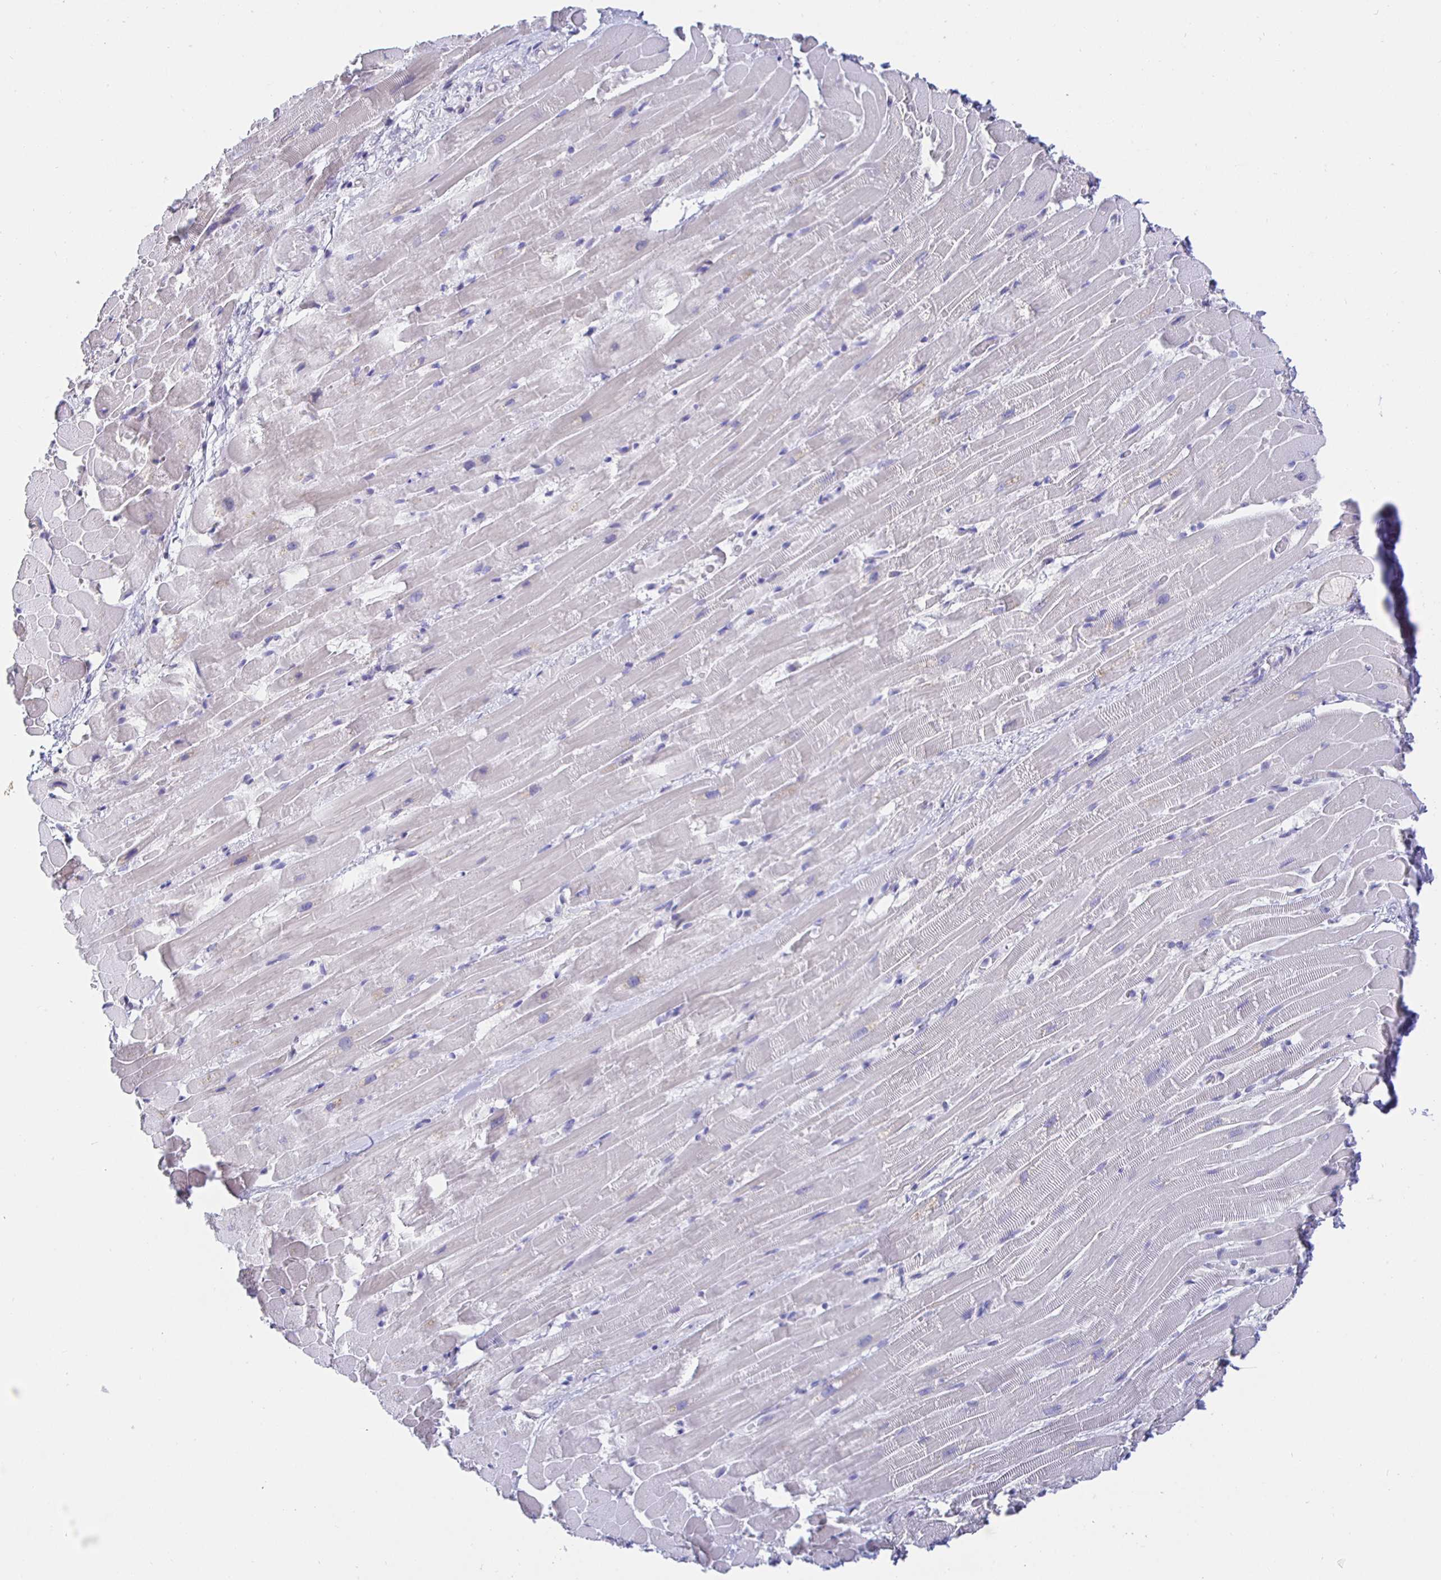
{"staining": {"intensity": "negative", "quantity": "none", "location": "none"}, "tissue": "heart muscle", "cell_type": "Cardiomyocytes", "image_type": "normal", "snomed": [{"axis": "morphology", "description": "Normal tissue, NOS"}, {"axis": "topography", "description": "Heart"}], "caption": "A micrograph of human heart muscle is negative for staining in cardiomyocytes. Nuclei are stained in blue.", "gene": "HSPA4L", "patient": {"sex": "male", "age": 37}}